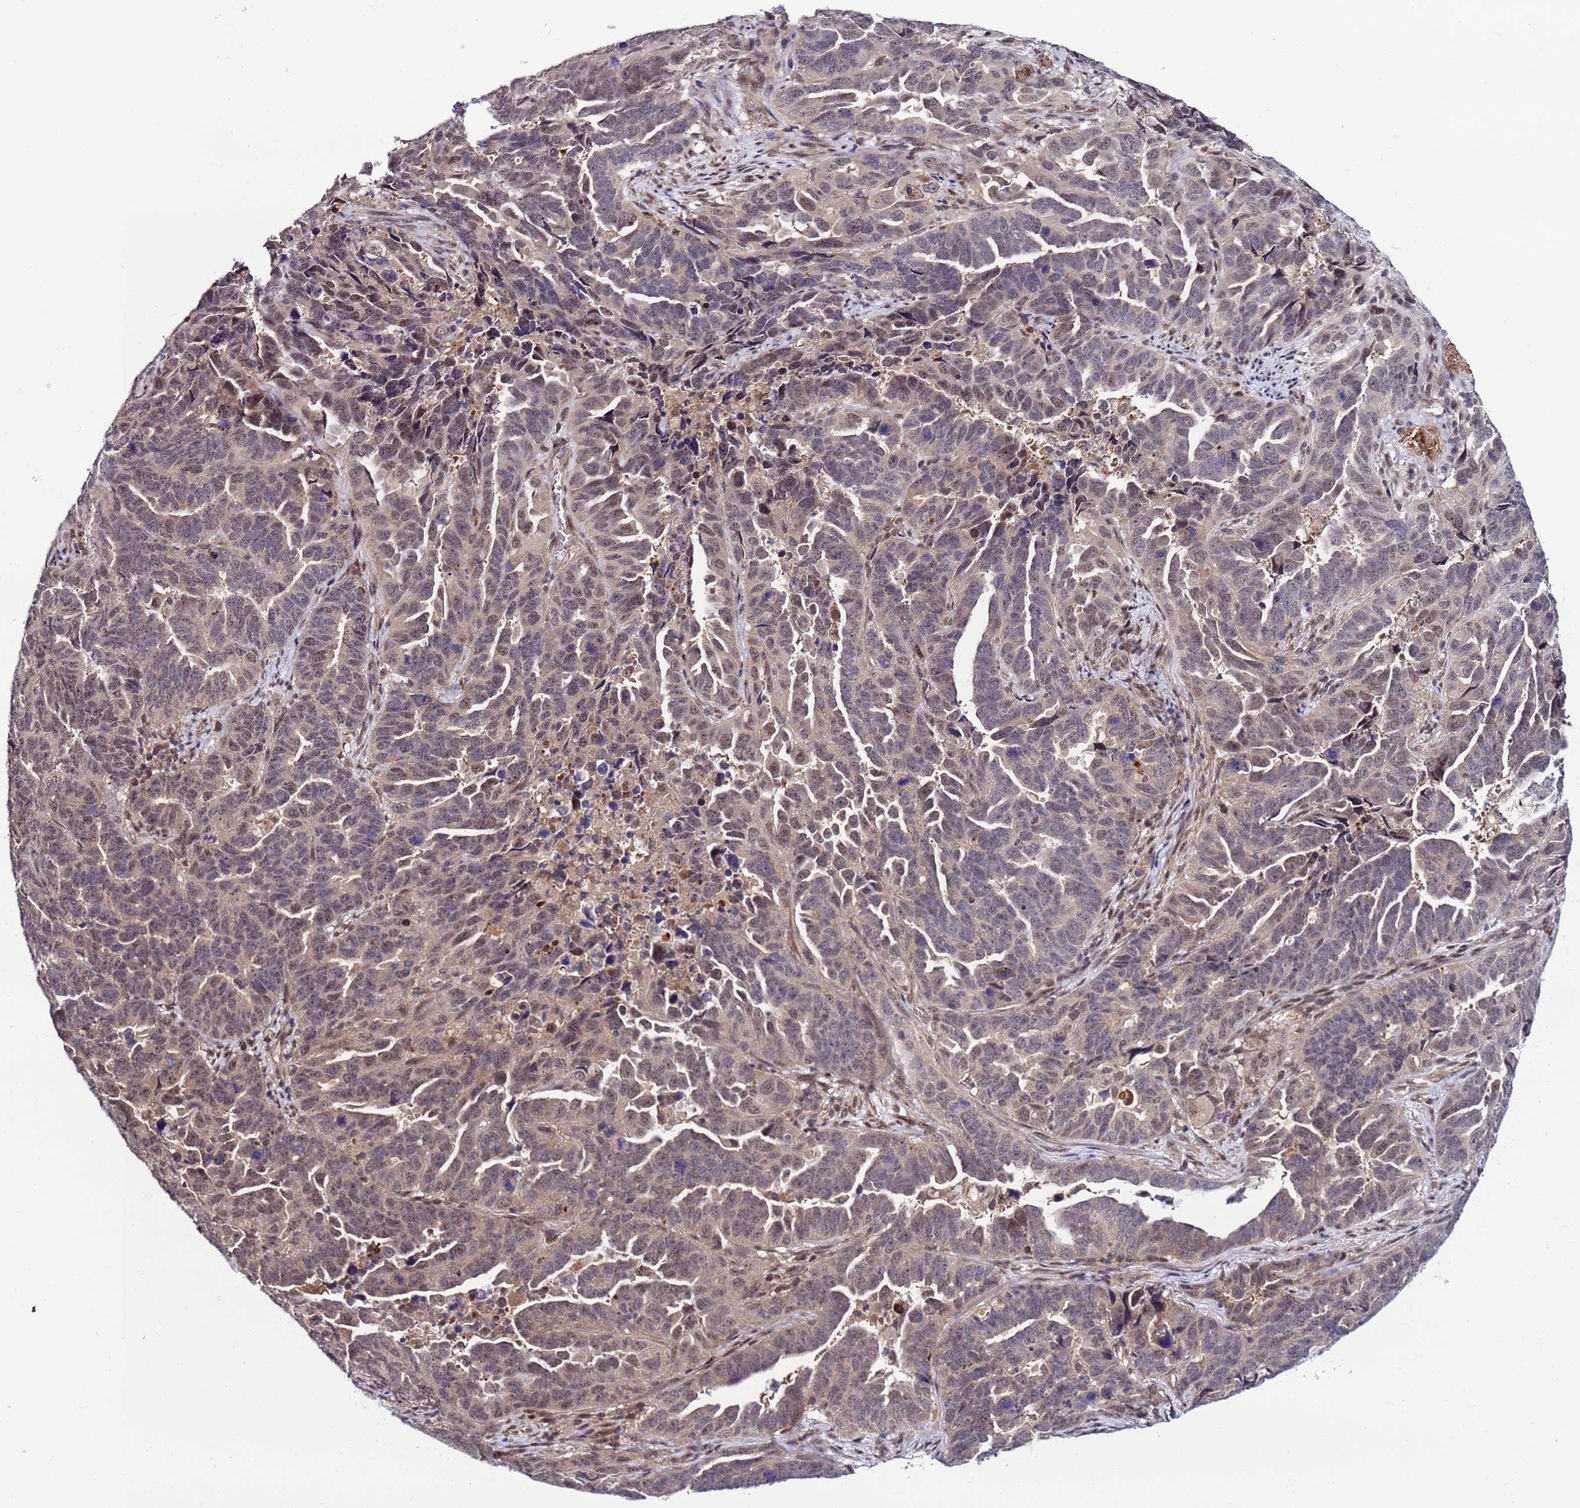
{"staining": {"intensity": "weak", "quantity": ">75%", "location": "nuclear"}, "tissue": "endometrial cancer", "cell_type": "Tumor cells", "image_type": "cancer", "snomed": [{"axis": "morphology", "description": "Adenocarcinoma, NOS"}, {"axis": "topography", "description": "Endometrium"}], "caption": "A micrograph showing weak nuclear staining in about >75% of tumor cells in endometrial adenocarcinoma, as visualized by brown immunohistochemical staining.", "gene": "GEN1", "patient": {"sex": "female", "age": 65}}